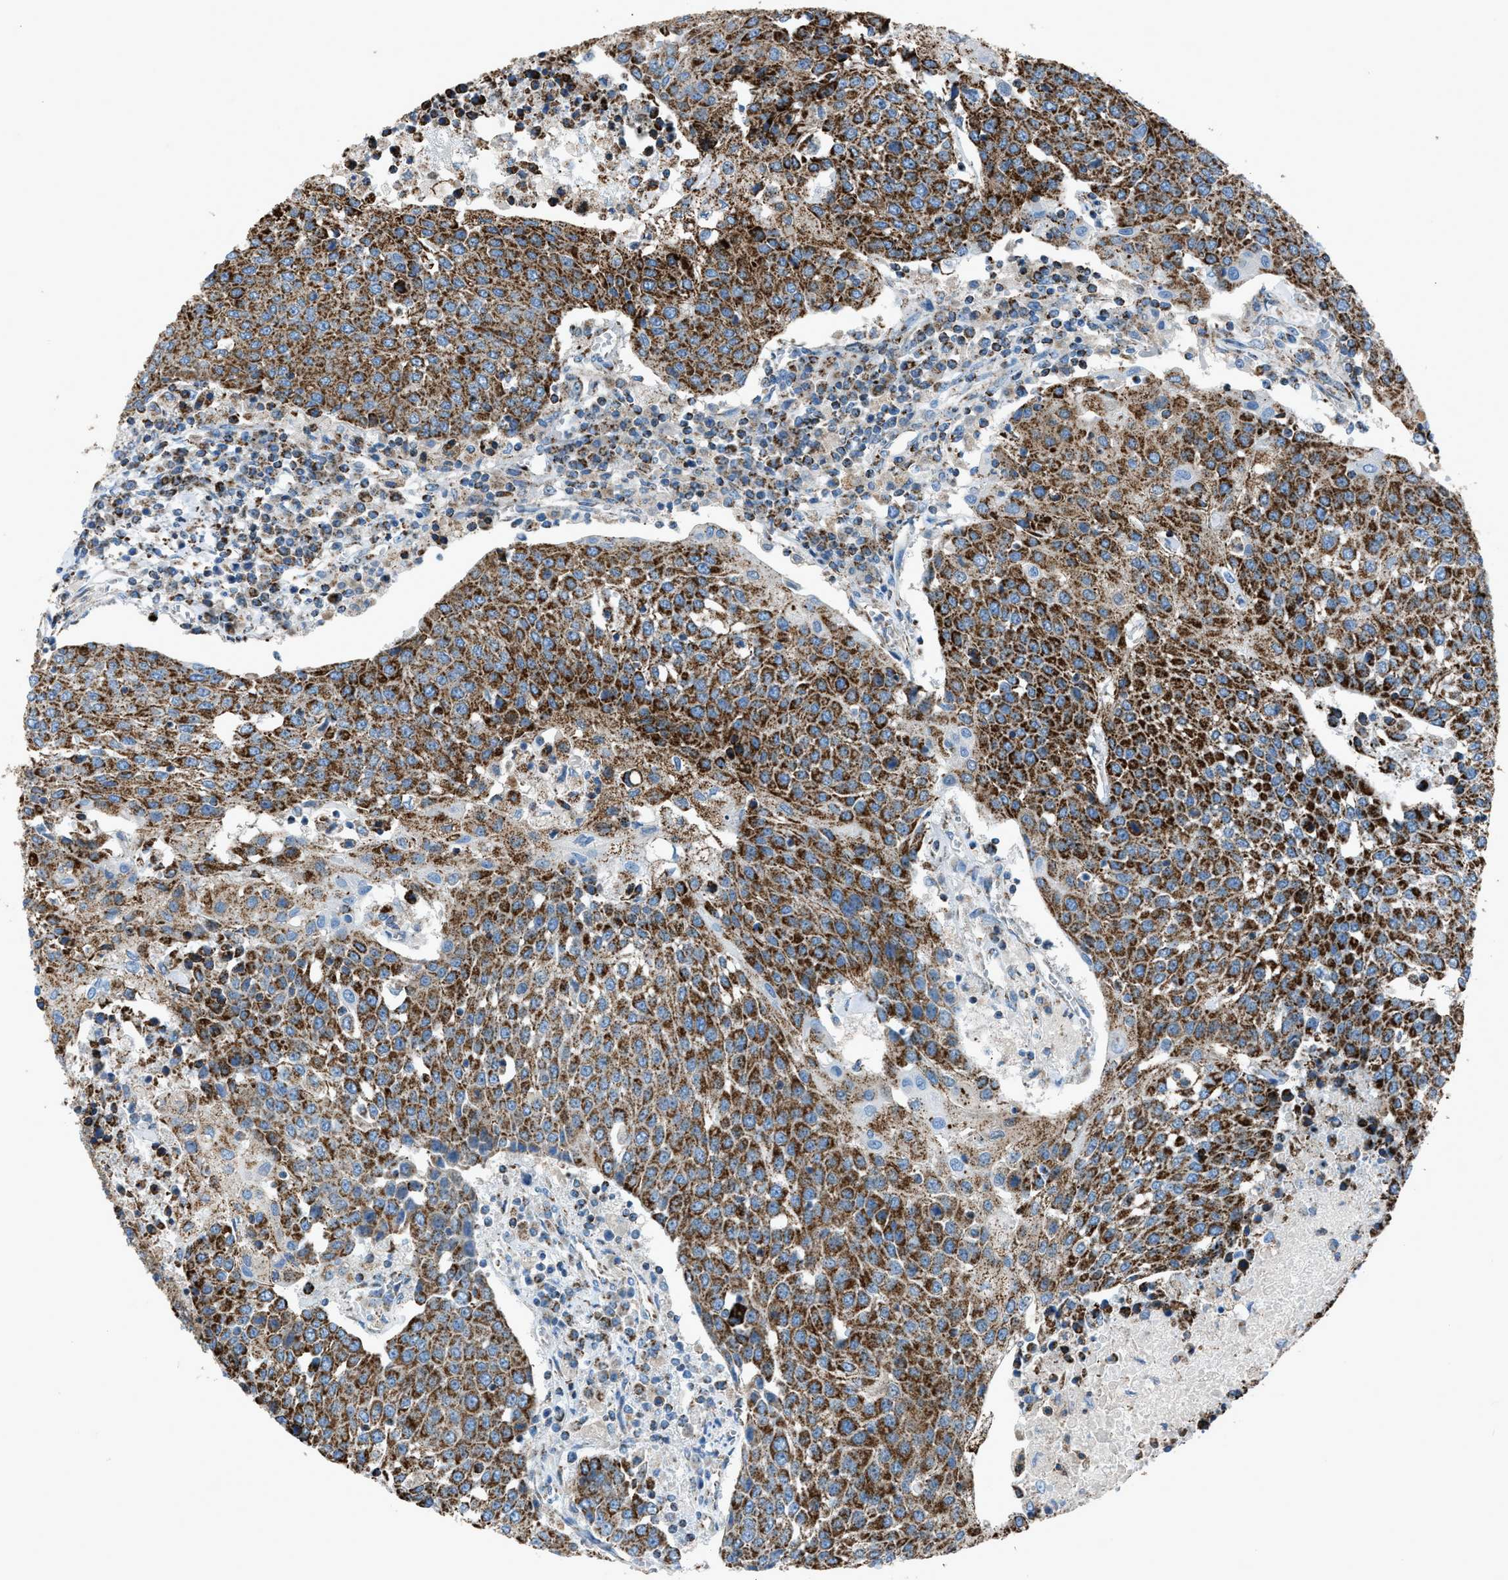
{"staining": {"intensity": "strong", "quantity": ">75%", "location": "cytoplasmic/membranous"}, "tissue": "urothelial cancer", "cell_type": "Tumor cells", "image_type": "cancer", "snomed": [{"axis": "morphology", "description": "Urothelial carcinoma, High grade"}, {"axis": "topography", "description": "Urinary bladder"}], "caption": "Tumor cells demonstrate strong cytoplasmic/membranous positivity in approximately >75% of cells in urothelial carcinoma (high-grade).", "gene": "MDH2", "patient": {"sex": "female", "age": 85}}